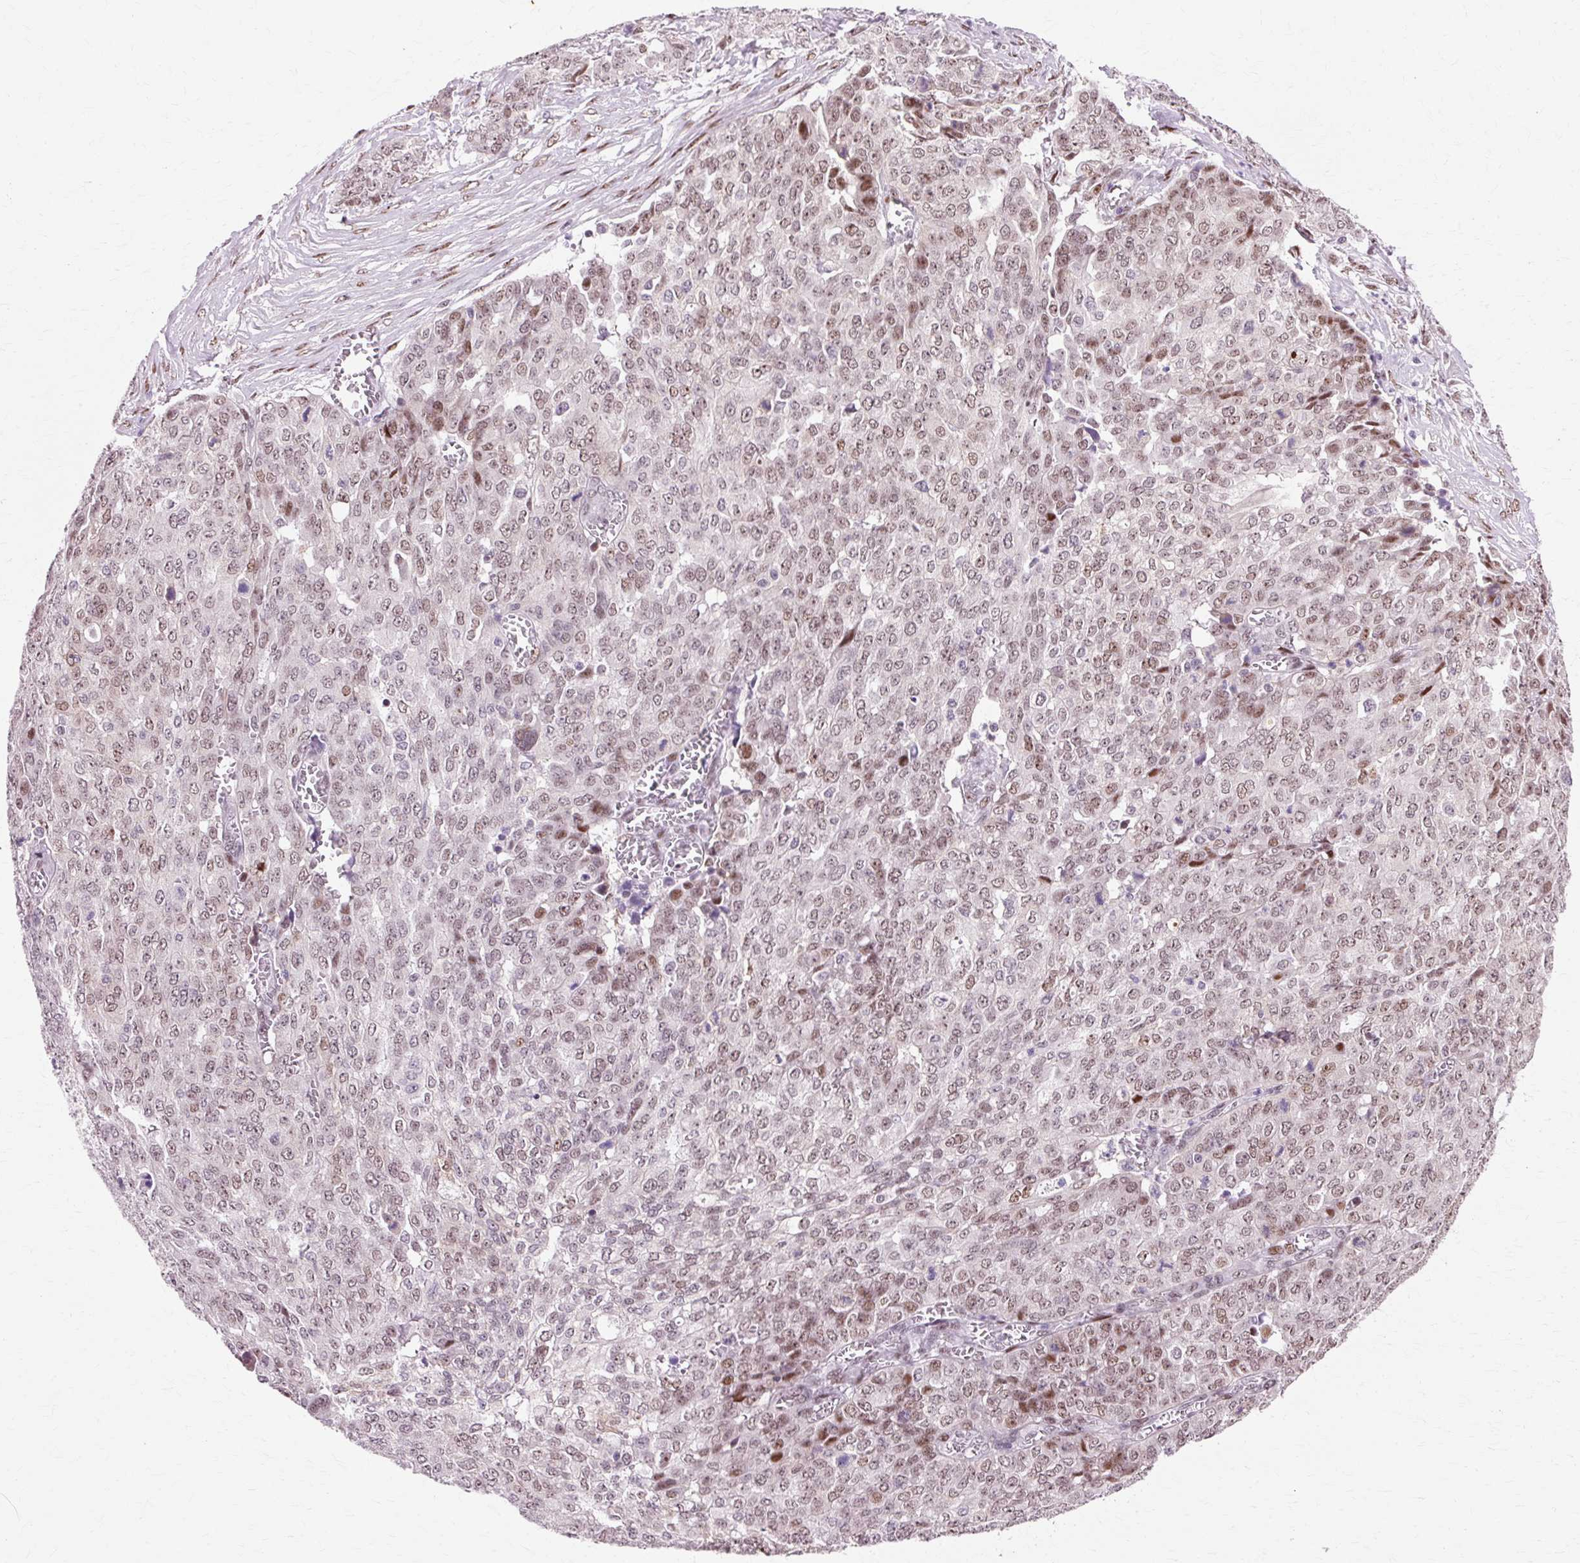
{"staining": {"intensity": "moderate", "quantity": "25%-75%", "location": "nuclear"}, "tissue": "ovarian cancer", "cell_type": "Tumor cells", "image_type": "cancer", "snomed": [{"axis": "morphology", "description": "Cystadenocarcinoma, serous, NOS"}, {"axis": "topography", "description": "Soft tissue"}, {"axis": "topography", "description": "Ovary"}], "caption": "This photomicrograph shows immunohistochemistry staining of human serous cystadenocarcinoma (ovarian), with medium moderate nuclear staining in about 25%-75% of tumor cells.", "gene": "MACROD2", "patient": {"sex": "female", "age": 57}}